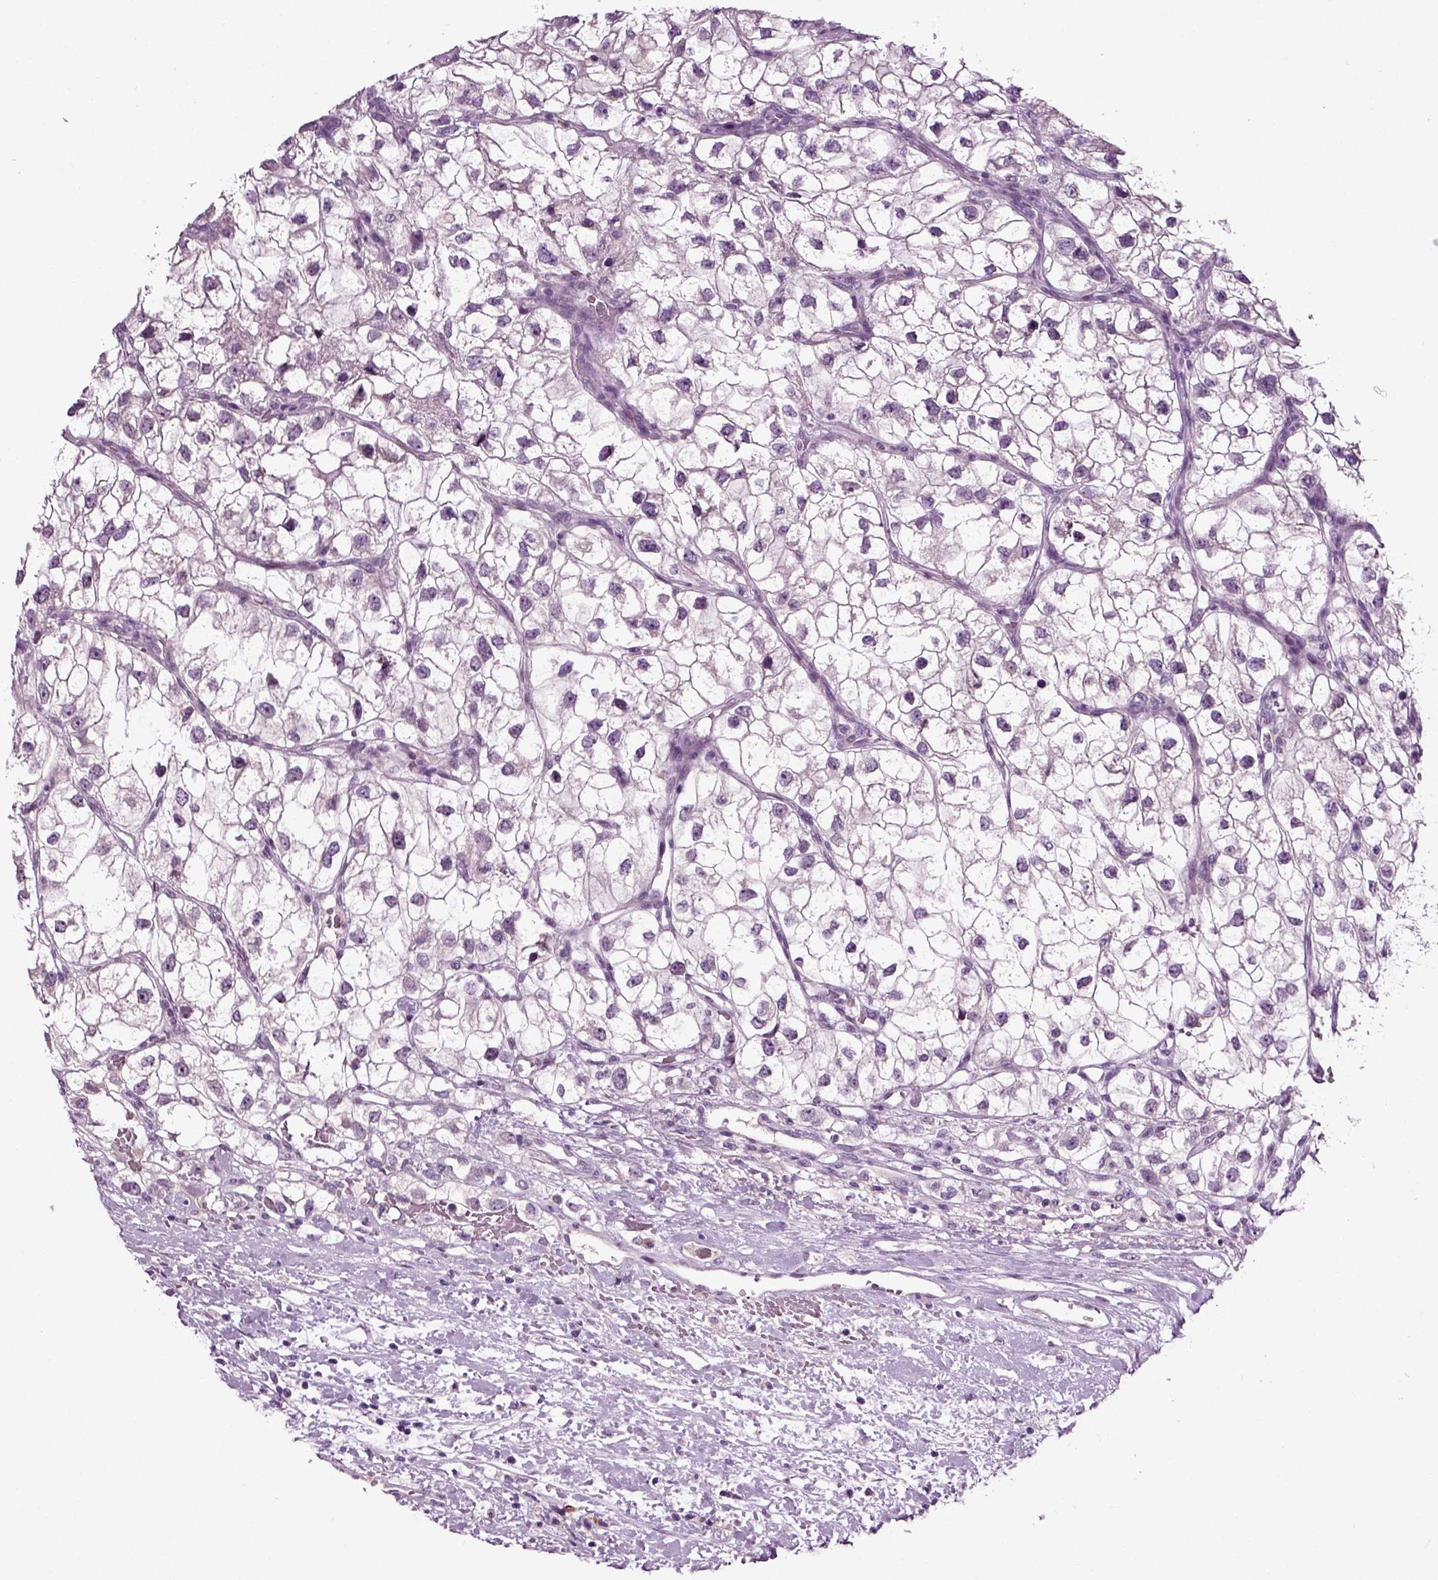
{"staining": {"intensity": "negative", "quantity": "none", "location": "none"}, "tissue": "renal cancer", "cell_type": "Tumor cells", "image_type": "cancer", "snomed": [{"axis": "morphology", "description": "Adenocarcinoma, NOS"}, {"axis": "topography", "description": "Kidney"}], "caption": "Human renal adenocarcinoma stained for a protein using IHC displays no positivity in tumor cells.", "gene": "SPATA17", "patient": {"sex": "male", "age": 59}}